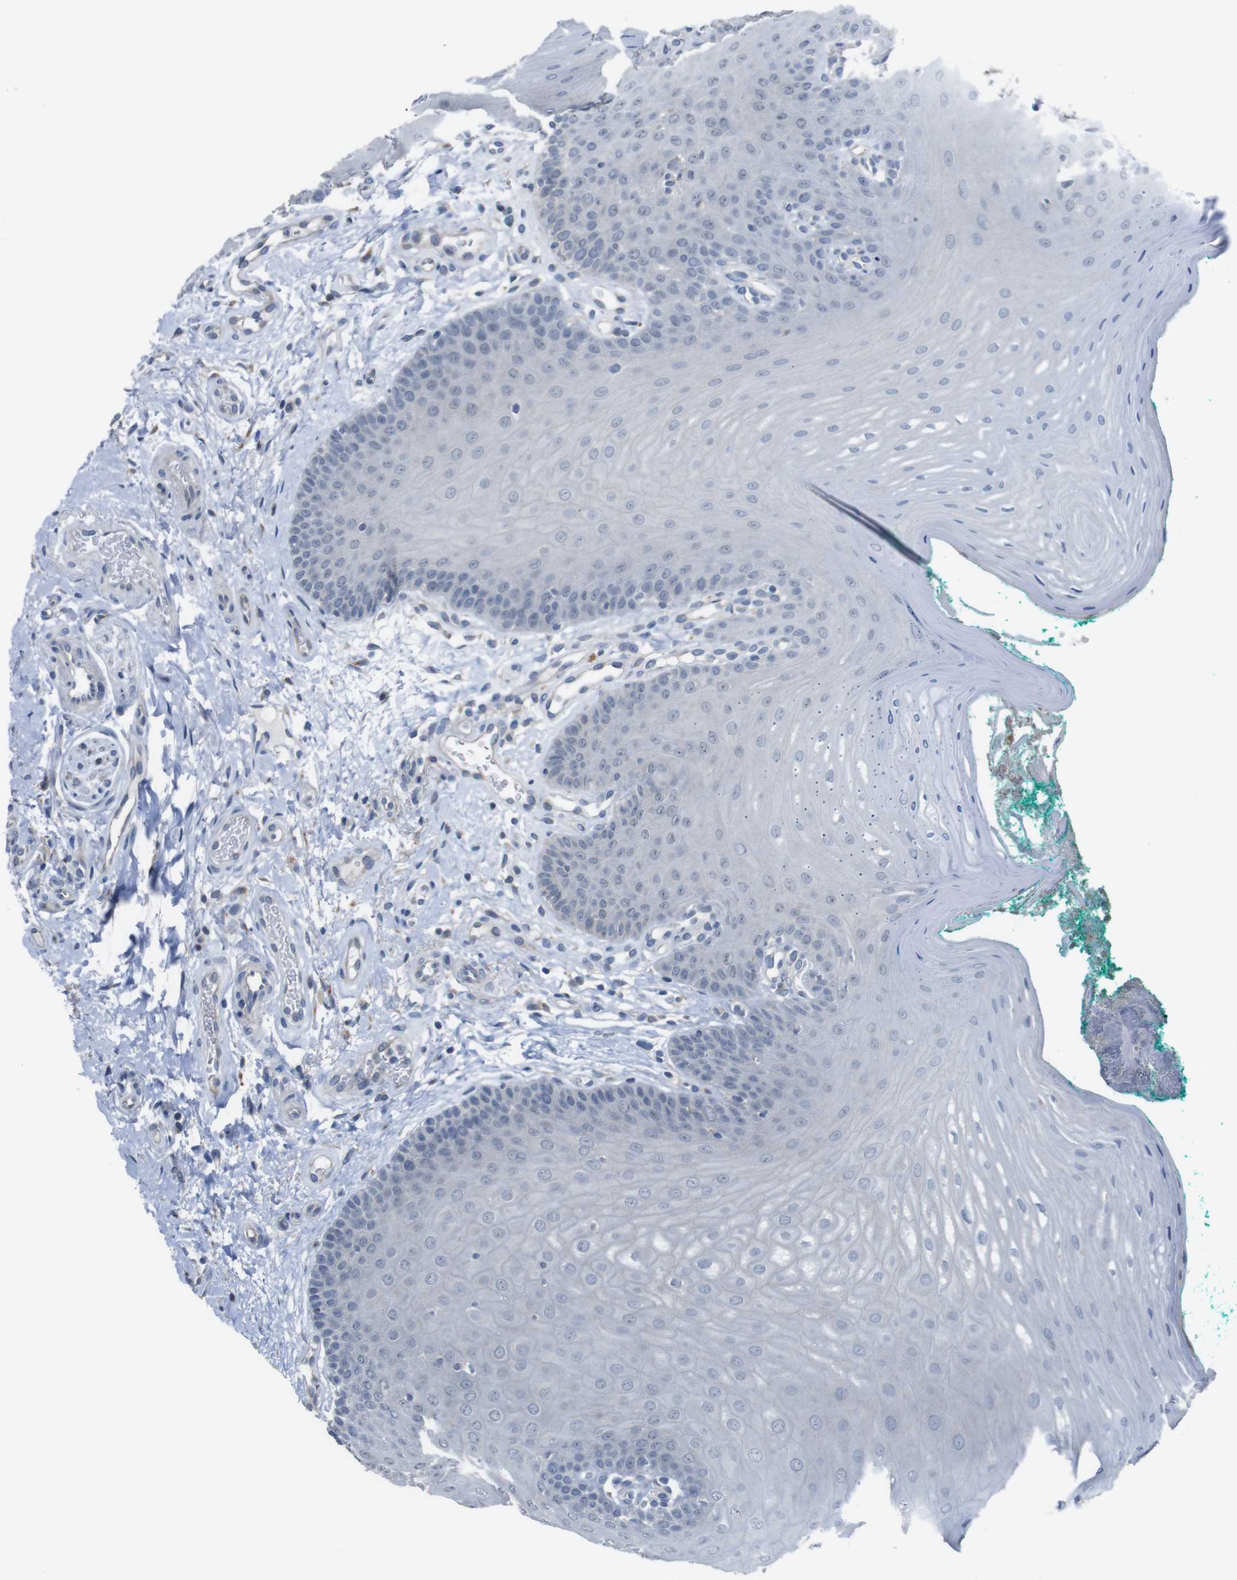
{"staining": {"intensity": "negative", "quantity": "none", "location": "none"}, "tissue": "oral mucosa", "cell_type": "Squamous epithelial cells", "image_type": "normal", "snomed": [{"axis": "morphology", "description": "Normal tissue, NOS"}, {"axis": "topography", "description": "Skeletal muscle"}, {"axis": "topography", "description": "Oral tissue"}], "caption": "Squamous epithelial cells show no significant protein positivity in benign oral mucosa. The staining is performed using DAB (3,3'-diaminobenzidine) brown chromogen with nuclei counter-stained in using hematoxylin.", "gene": "CDH22", "patient": {"sex": "male", "age": 58}}